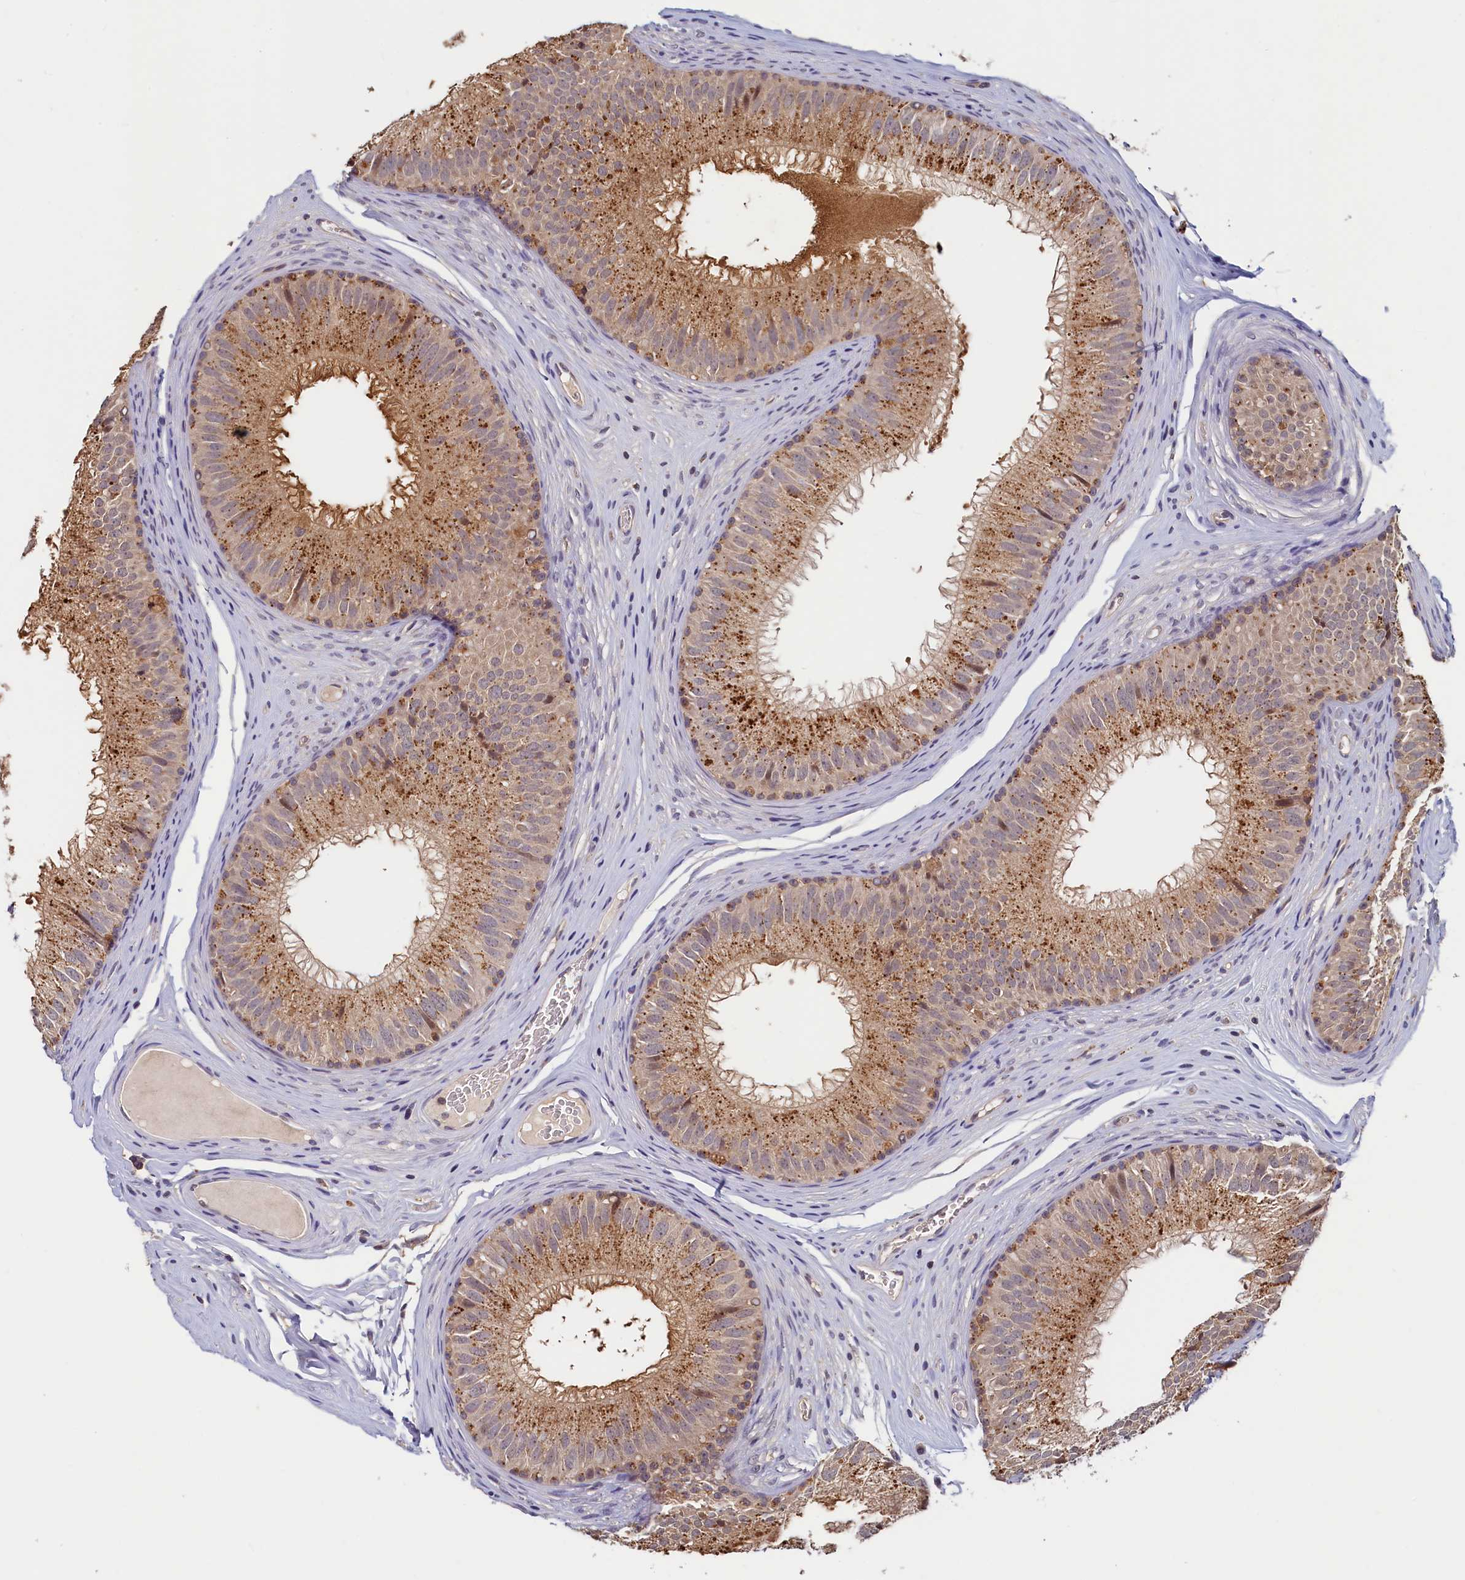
{"staining": {"intensity": "strong", "quantity": "<25%", "location": "cytoplasmic/membranous"}, "tissue": "epididymis", "cell_type": "Glandular cells", "image_type": "normal", "snomed": [{"axis": "morphology", "description": "Normal tissue, NOS"}, {"axis": "topography", "description": "Epididymis"}], "caption": "Immunohistochemistry (IHC) (DAB) staining of normal human epididymis reveals strong cytoplasmic/membranous protein expression in about <25% of glandular cells.", "gene": "NUBP2", "patient": {"sex": "male", "age": 32}}